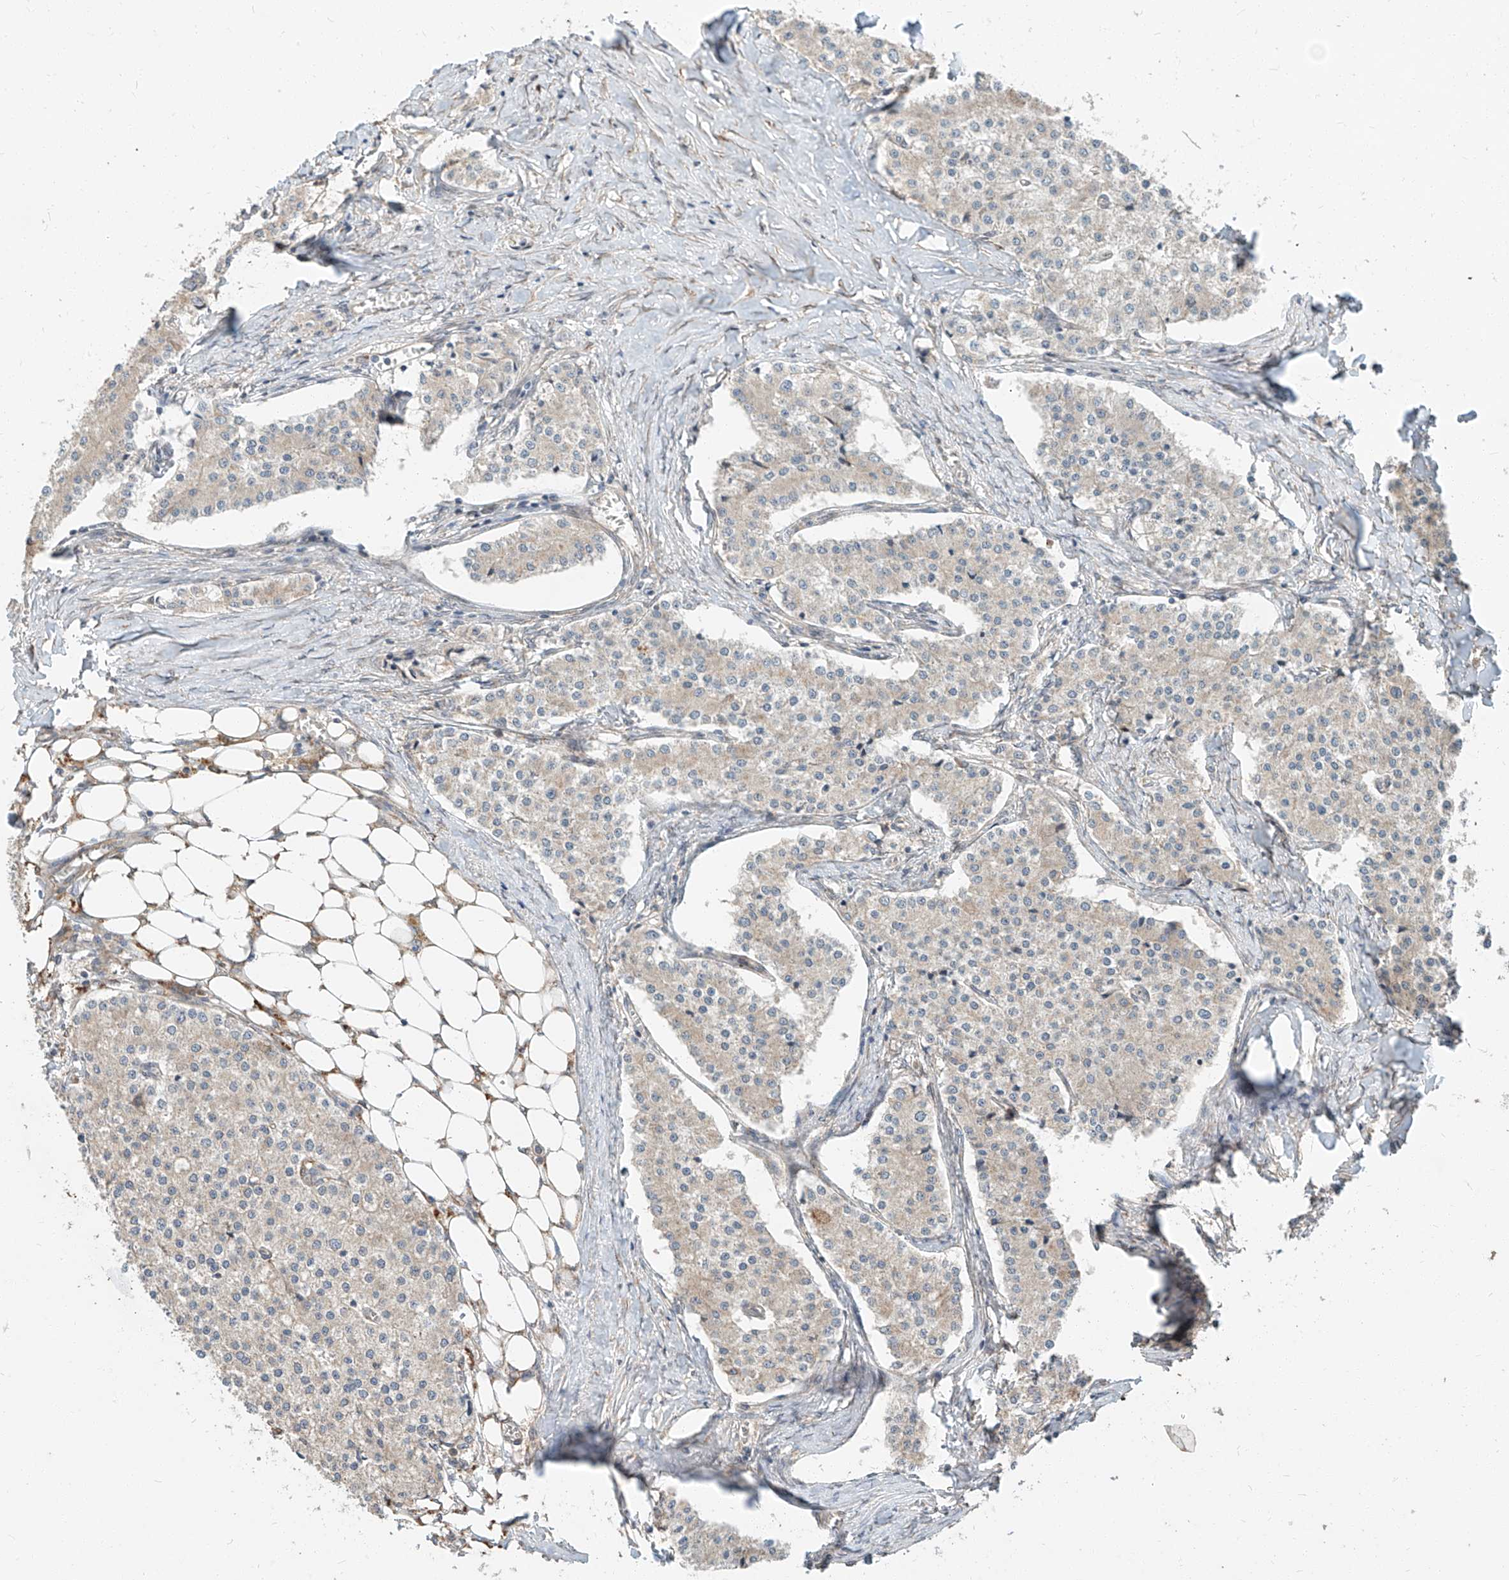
{"staining": {"intensity": "weak", "quantity": "<25%", "location": "cytoplasmic/membranous"}, "tissue": "carcinoid", "cell_type": "Tumor cells", "image_type": "cancer", "snomed": [{"axis": "morphology", "description": "Carcinoid, malignant, NOS"}, {"axis": "topography", "description": "Colon"}], "caption": "Immunohistochemistry (IHC) of human carcinoid reveals no positivity in tumor cells.", "gene": "STX19", "patient": {"sex": "female", "age": 52}}